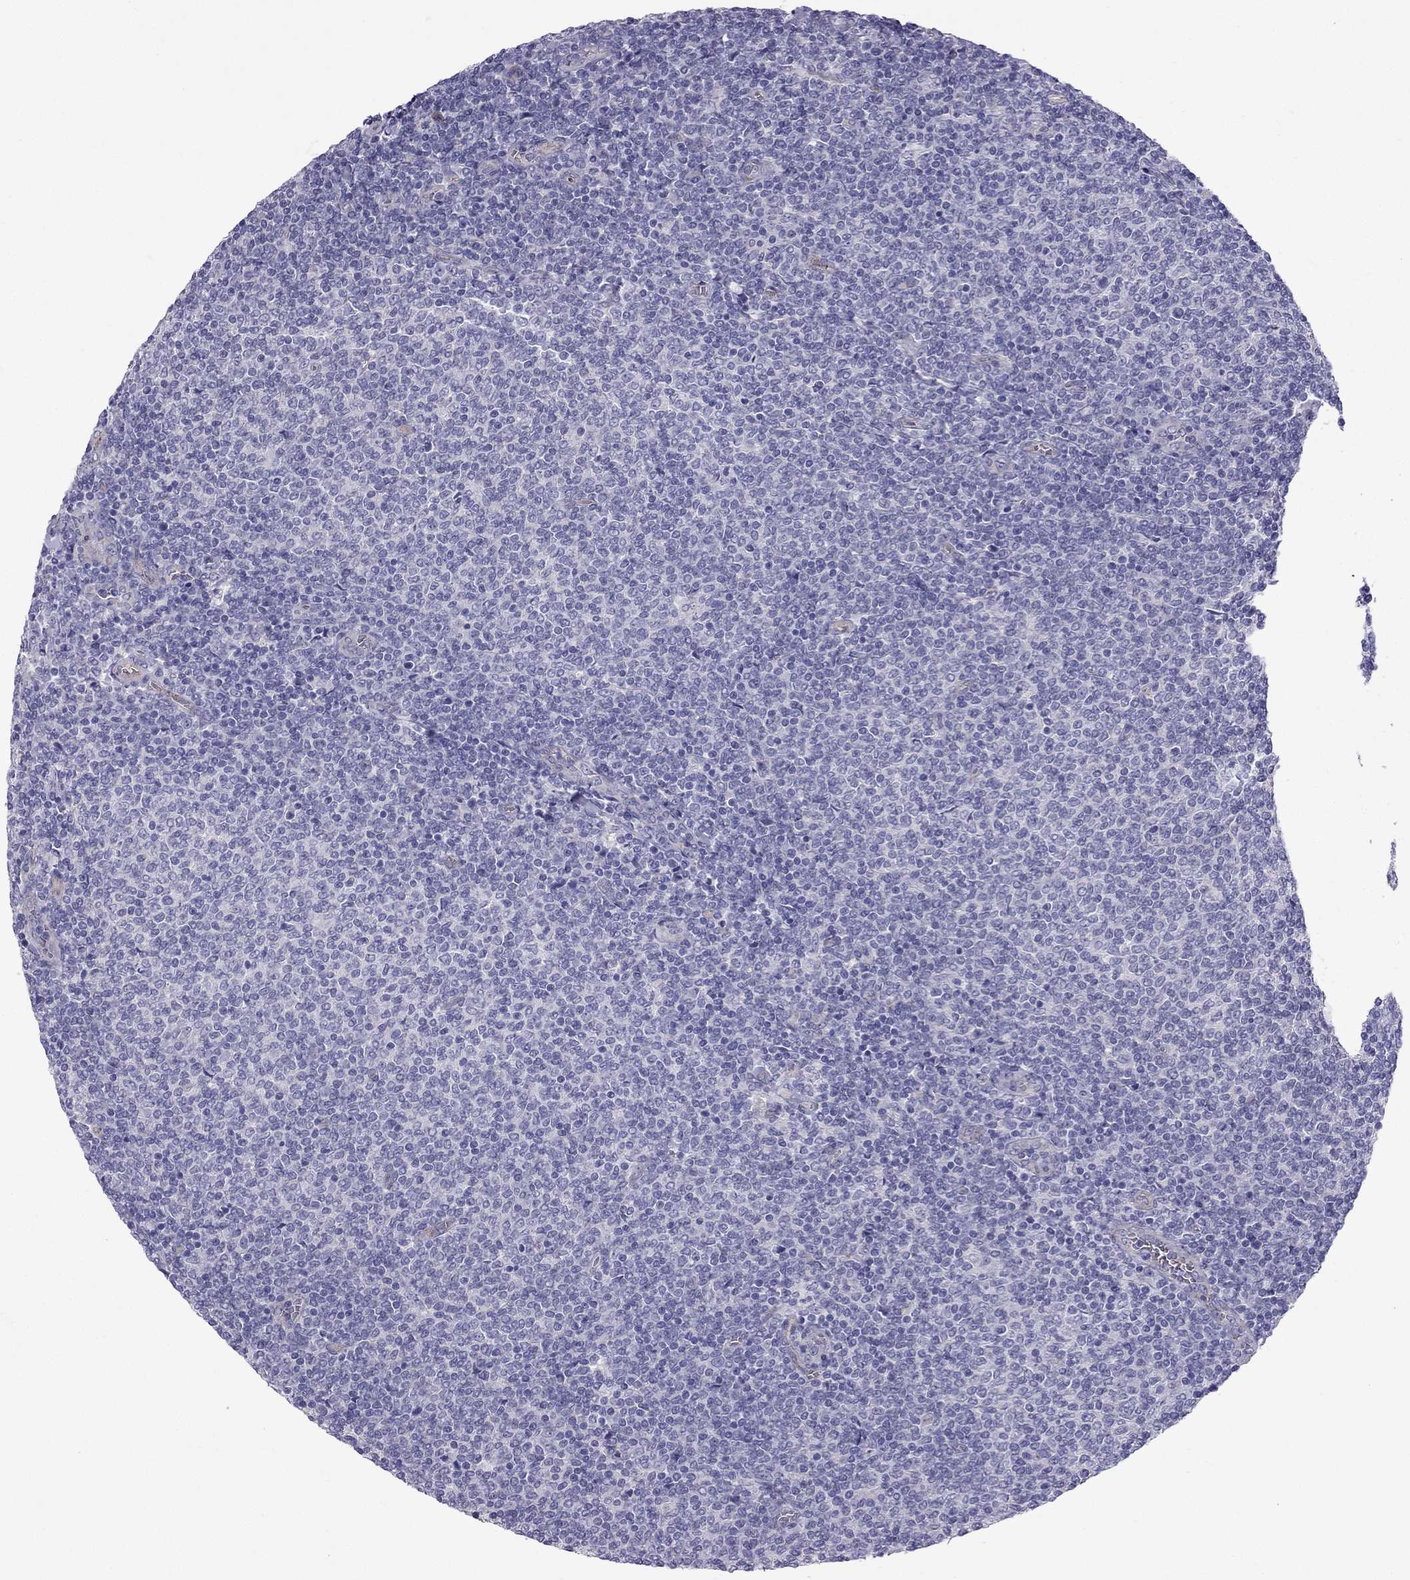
{"staining": {"intensity": "negative", "quantity": "none", "location": "none"}, "tissue": "lymphoma", "cell_type": "Tumor cells", "image_type": "cancer", "snomed": [{"axis": "morphology", "description": "Malignant lymphoma, non-Hodgkin's type, Low grade"}, {"axis": "topography", "description": "Lymph node"}], "caption": "DAB (3,3'-diaminobenzidine) immunohistochemical staining of human lymphoma exhibits no significant positivity in tumor cells.", "gene": "STOML3", "patient": {"sex": "male", "age": 52}}